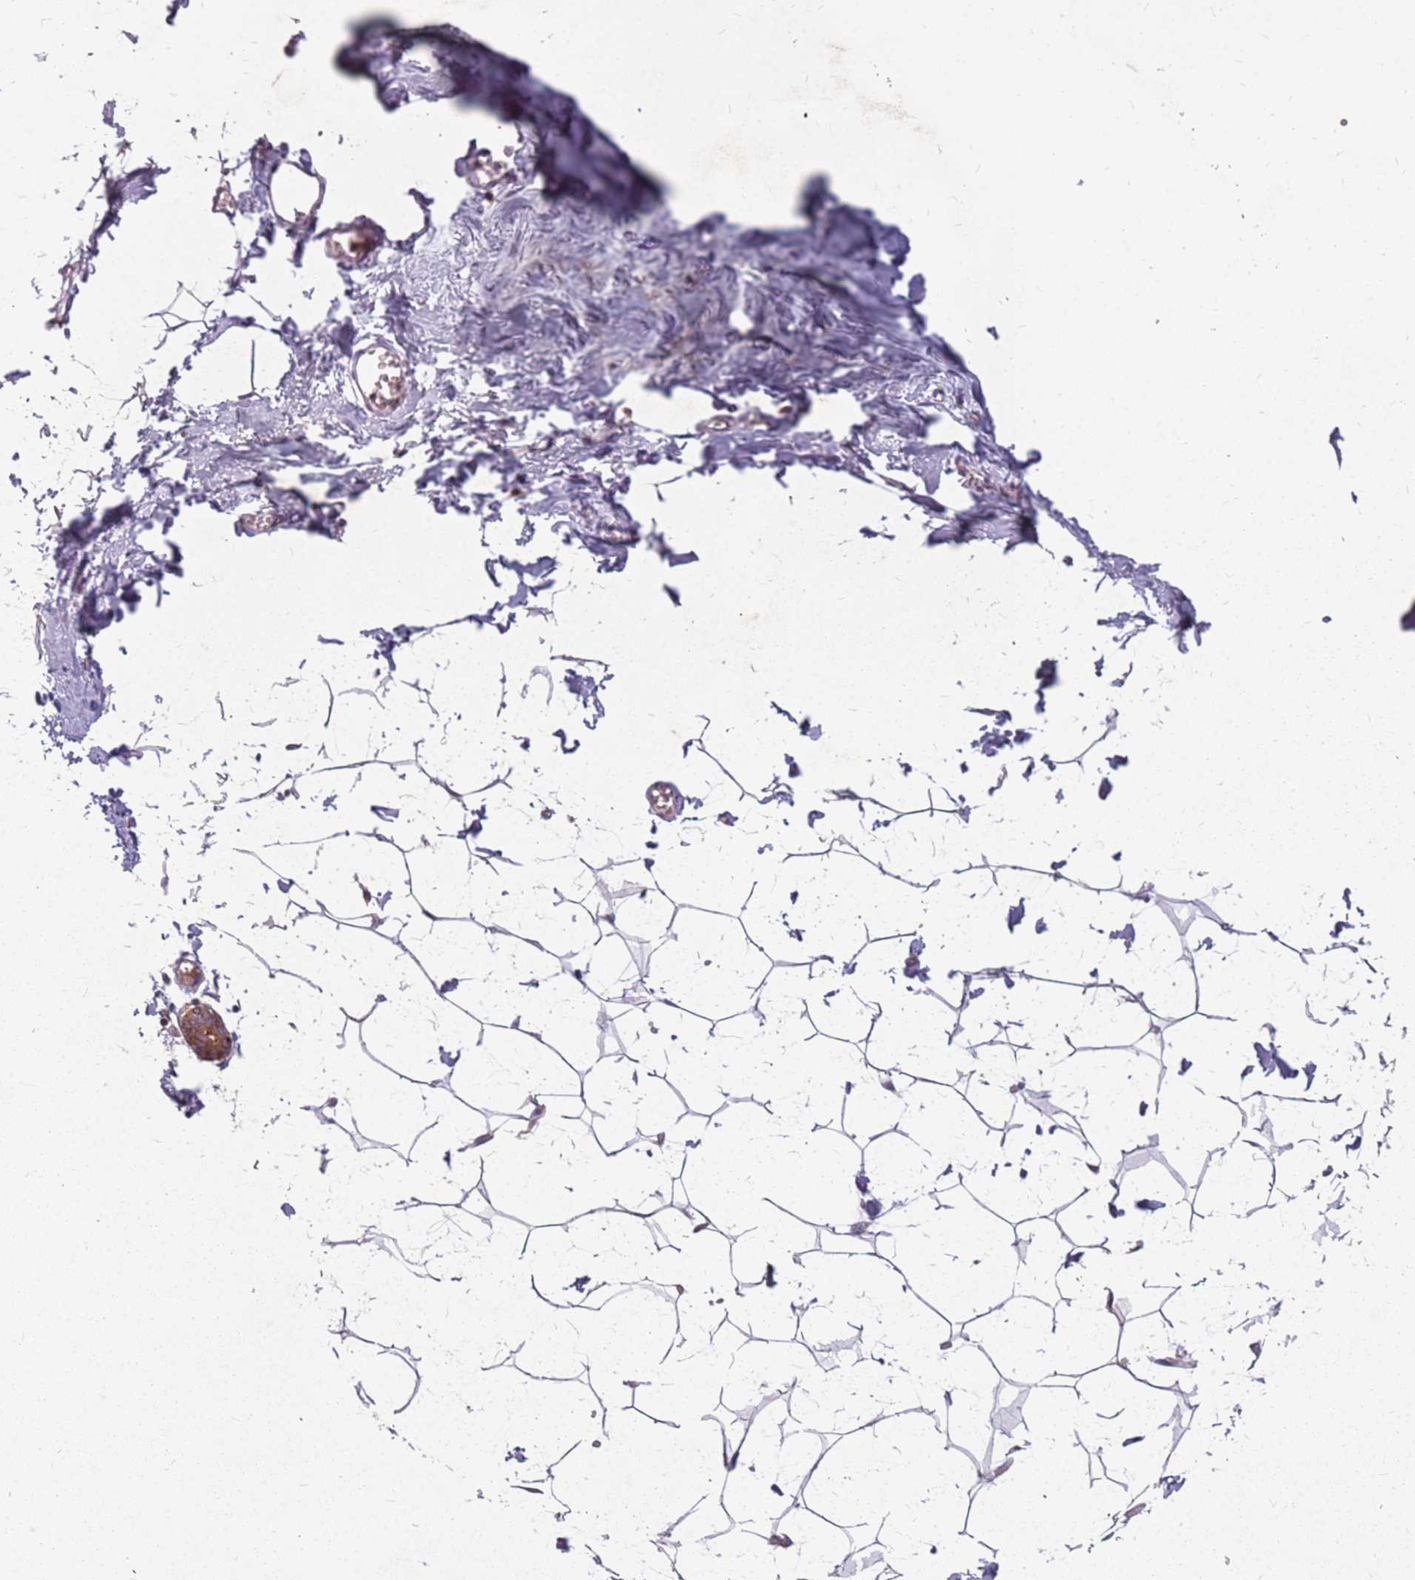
{"staining": {"intensity": "negative", "quantity": "none", "location": "none"}, "tissue": "breast", "cell_type": "Adipocytes", "image_type": "normal", "snomed": [{"axis": "morphology", "description": "Normal tissue, NOS"}, {"axis": "topography", "description": "Breast"}], "caption": "Immunohistochemistry (IHC) histopathology image of normal human breast stained for a protein (brown), which displays no staining in adipocytes. The staining was performed using DAB (3,3'-diaminobenzidine) to visualize the protein expression in brown, while the nuclei were stained in blue with hematoxylin (Magnification: 20x).", "gene": "NME4", "patient": {"sex": "female", "age": 27}}